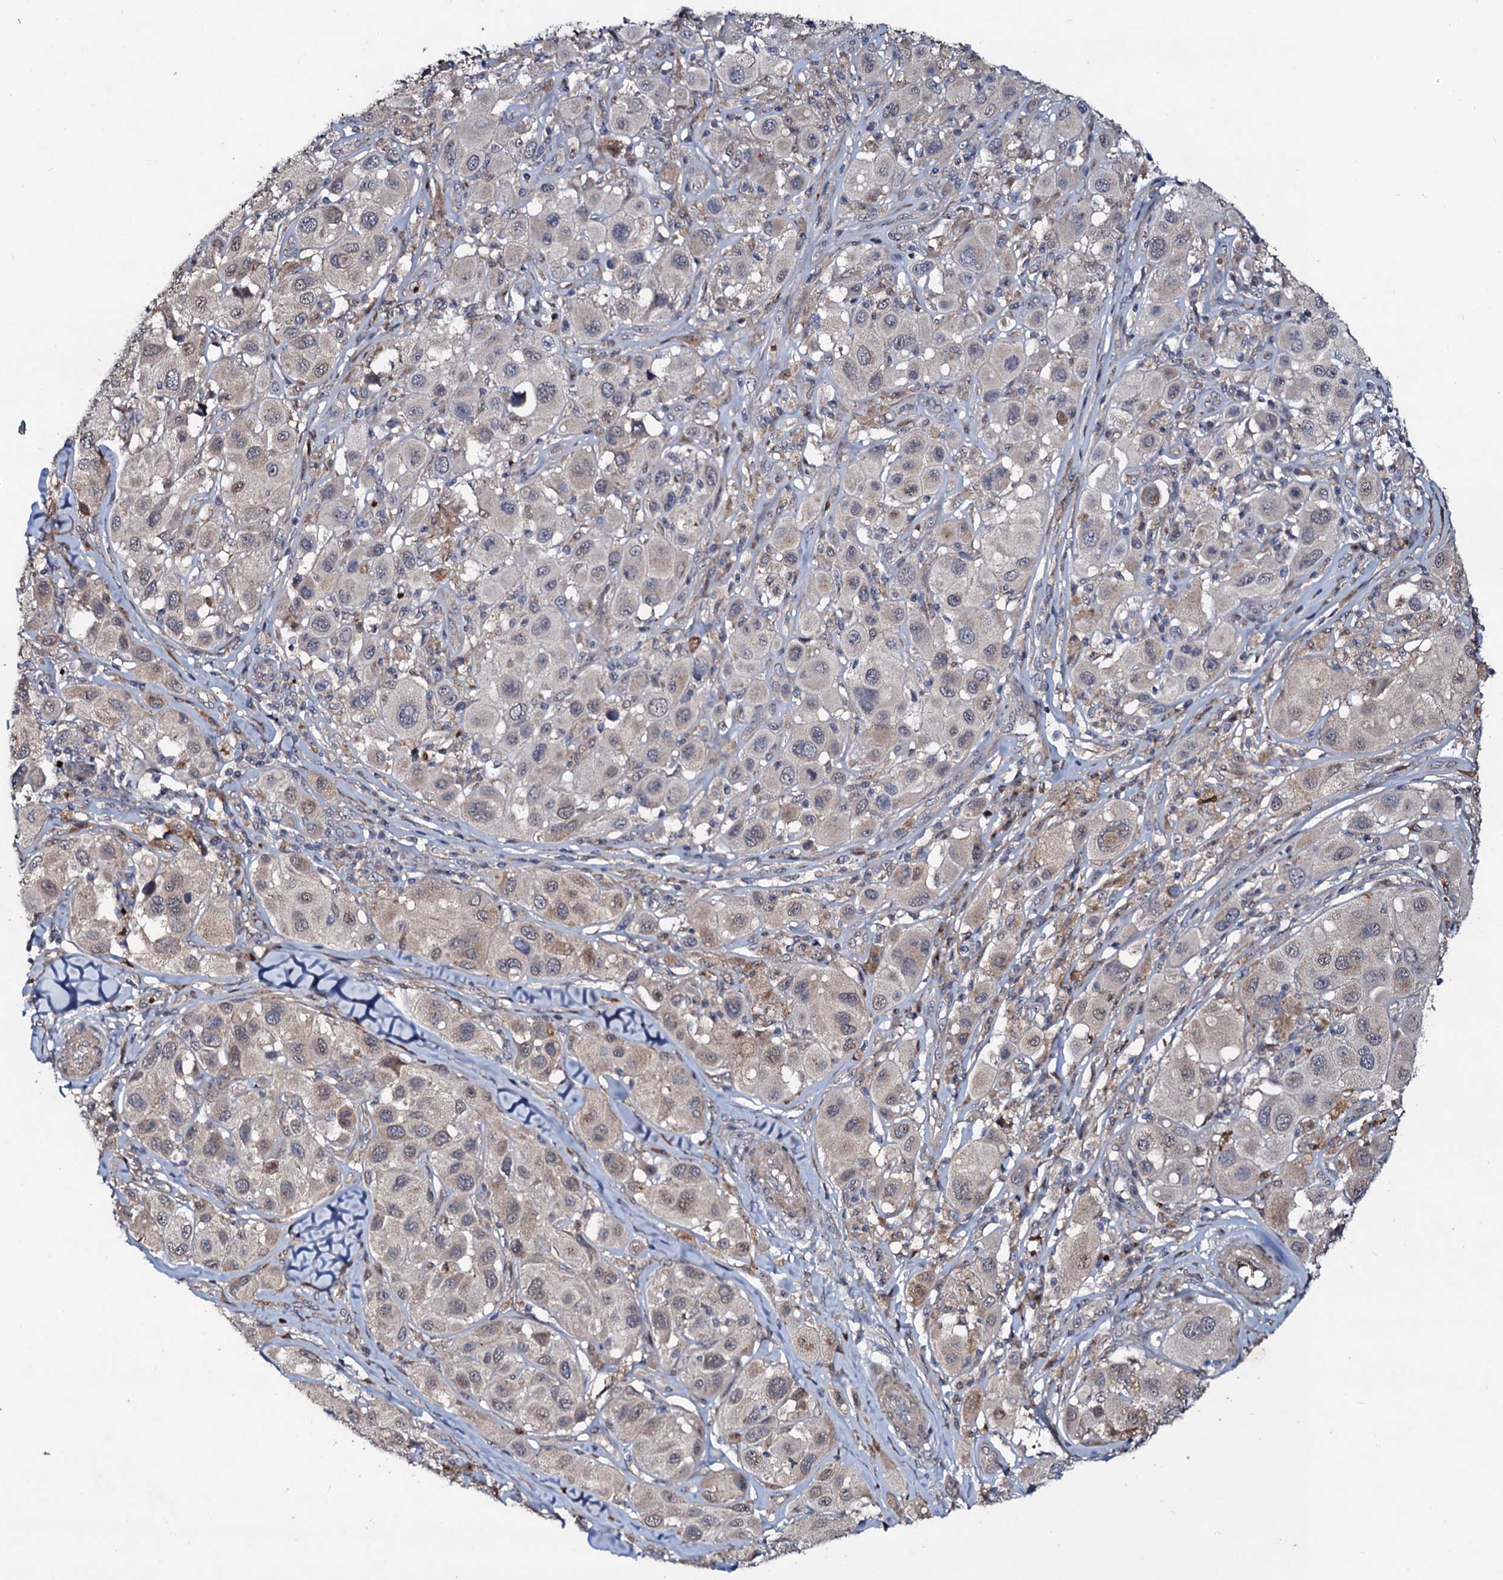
{"staining": {"intensity": "weak", "quantity": "25%-75%", "location": "cytoplasmic/membranous,nuclear"}, "tissue": "melanoma", "cell_type": "Tumor cells", "image_type": "cancer", "snomed": [{"axis": "morphology", "description": "Malignant melanoma, Metastatic site"}, {"axis": "topography", "description": "Skin"}], "caption": "Immunohistochemistry (DAB) staining of melanoma demonstrates weak cytoplasmic/membranous and nuclear protein positivity in approximately 25%-75% of tumor cells.", "gene": "COG6", "patient": {"sex": "male", "age": 41}}